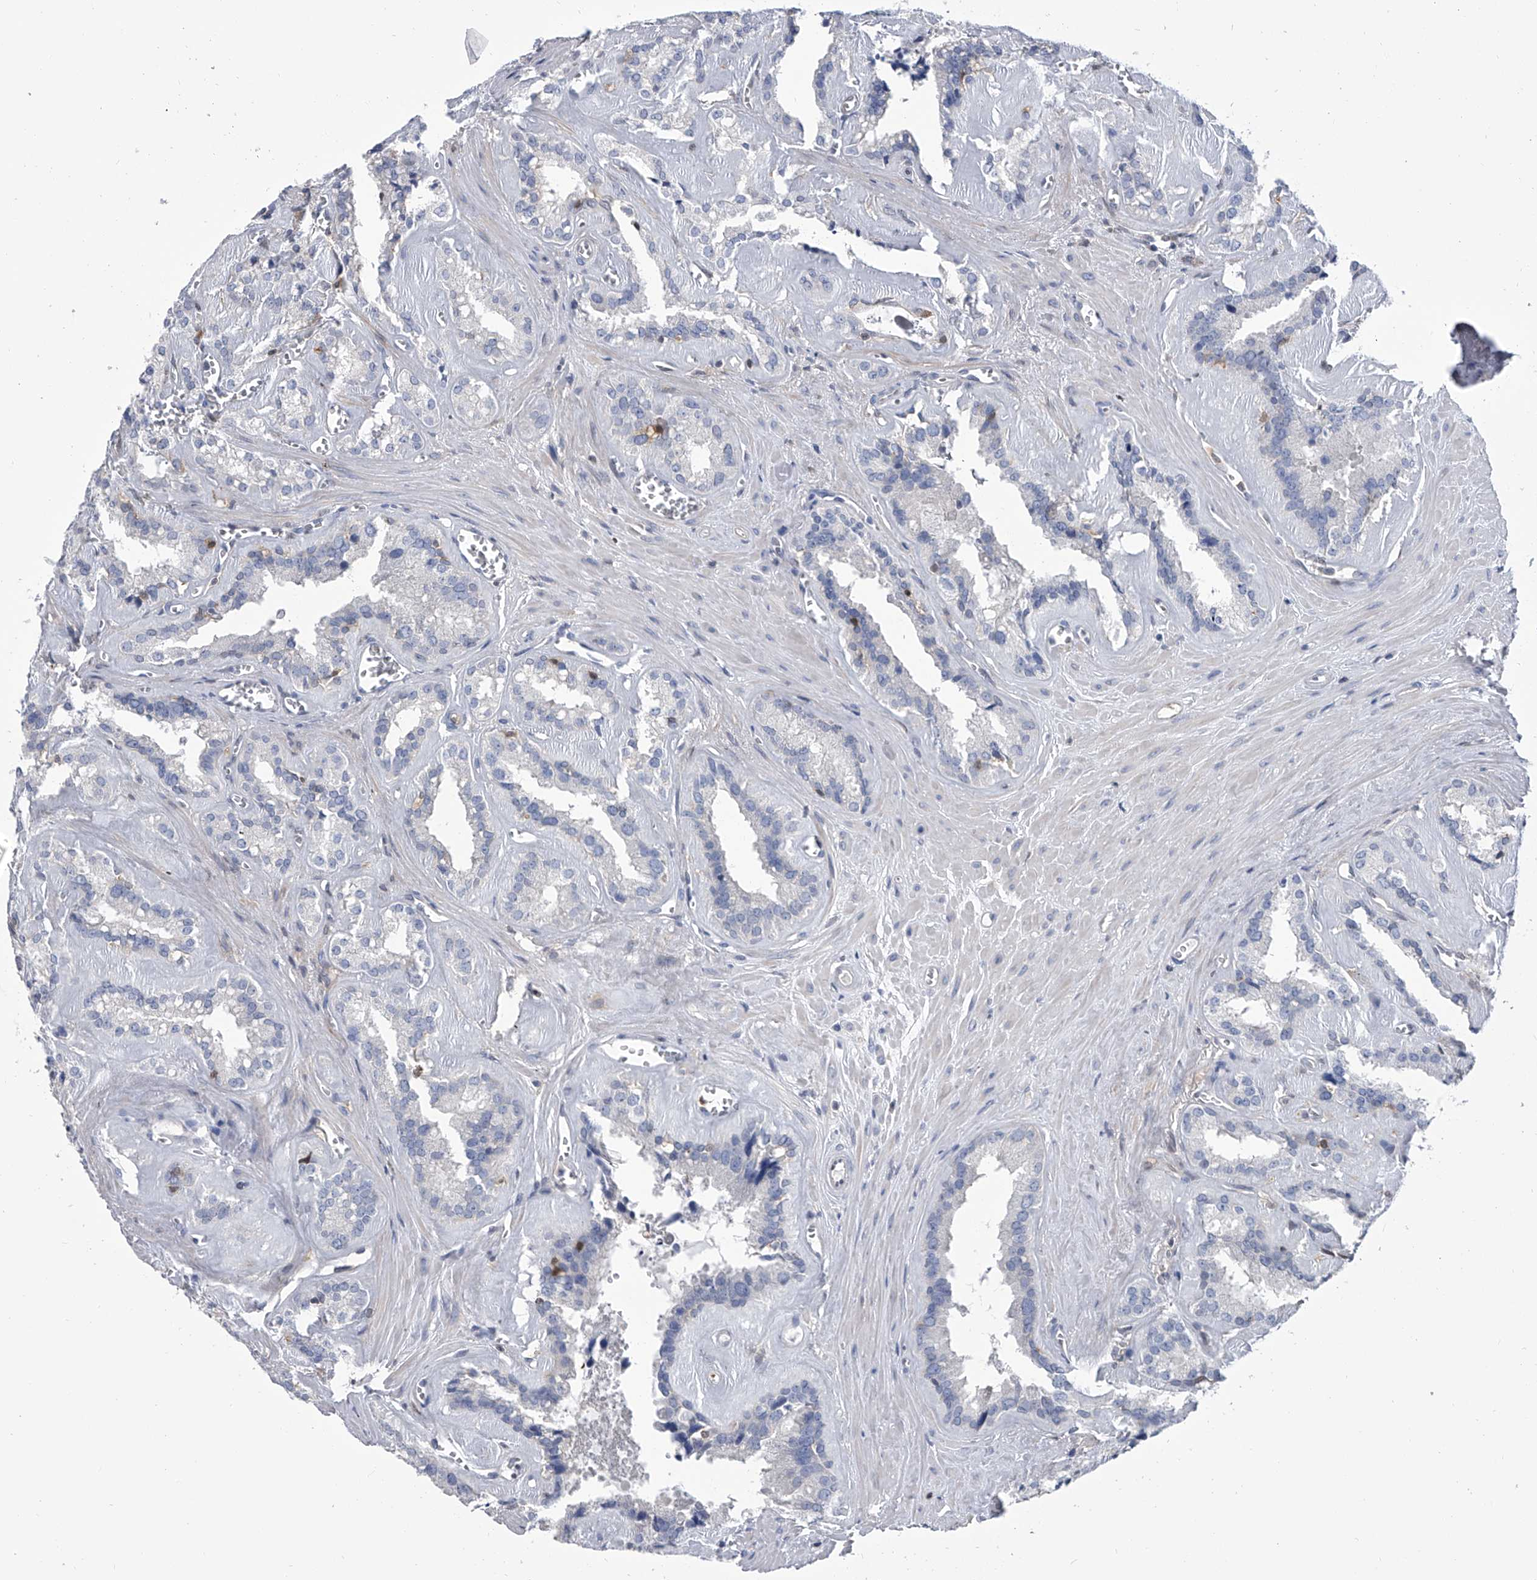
{"staining": {"intensity": "negative", "quantity": "none", "location": "none"}, "tissue": "seminal vesicle", "cell_type": "Glandular cells", "image_type": "normal", "snomed": [{"axis": "morphology", "description": "Normal tissue, NOS"}, {"axis": "topography", "description": "Prostate"}, {"axis": "topography", "description": "Seminal veicle"}], "caption": "DAB immunohistochemical staining of normal human seminal vesicle shows no significant positivity in glandular cells.", "gene": "SERPINB9", "patient": {"sex": "male", "age": 59}}